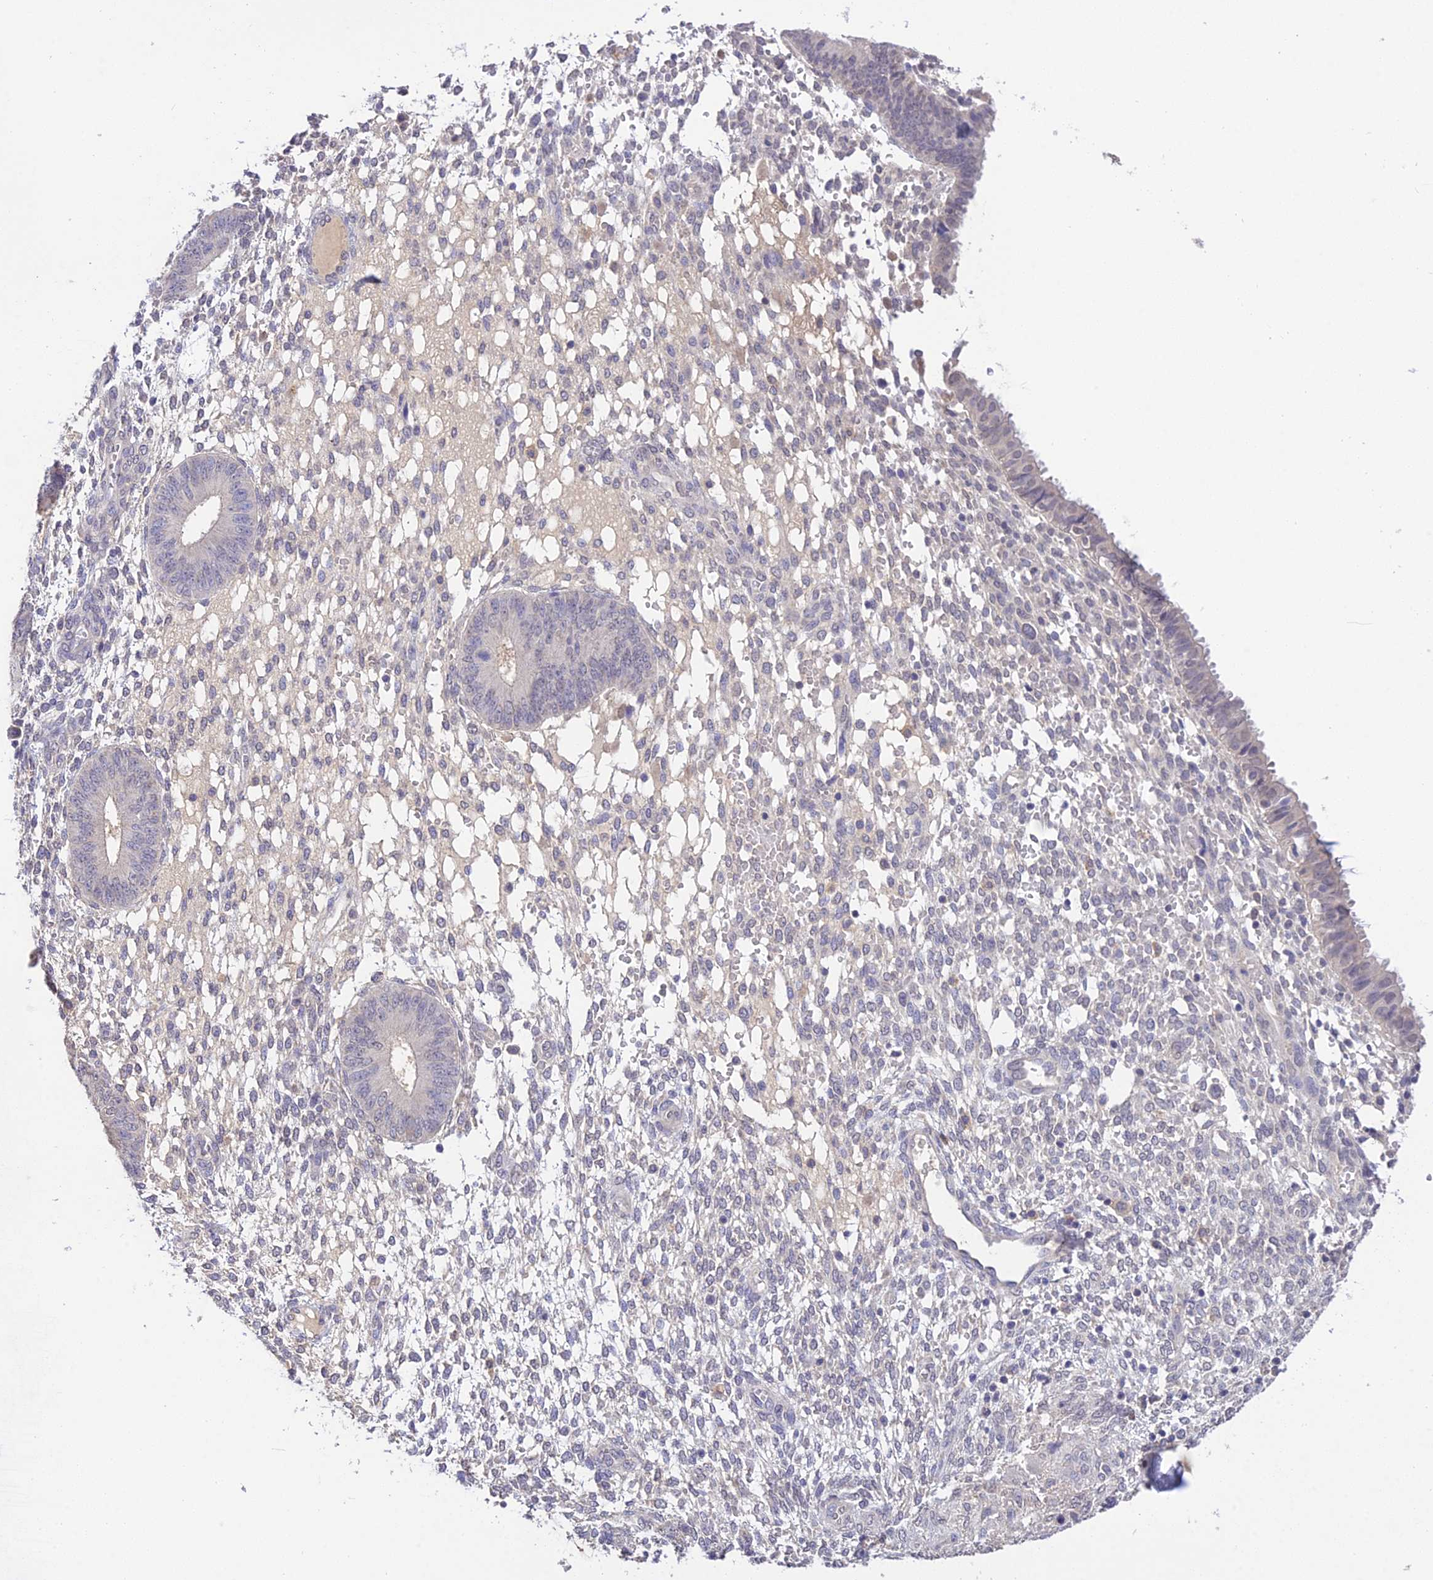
{"staining": {"intensity": "negative", "quantity": "none", "location": "none"}, "tissue": "endometrium", "cell_type": "Cells in endometrial stroma", "image_type": "normal", "snomed": [{"axis": "morphology", "description": "Normal tissue, NOS"}, {"axis": "topography", "description": "Endometrium"}], "caption": "Endometrium stained for a protein using immunohistochemistry exhibits no expression cells in endometrial stroma.", "gene": "PGK1", "patient": {"sex": "female", "age": 49}}